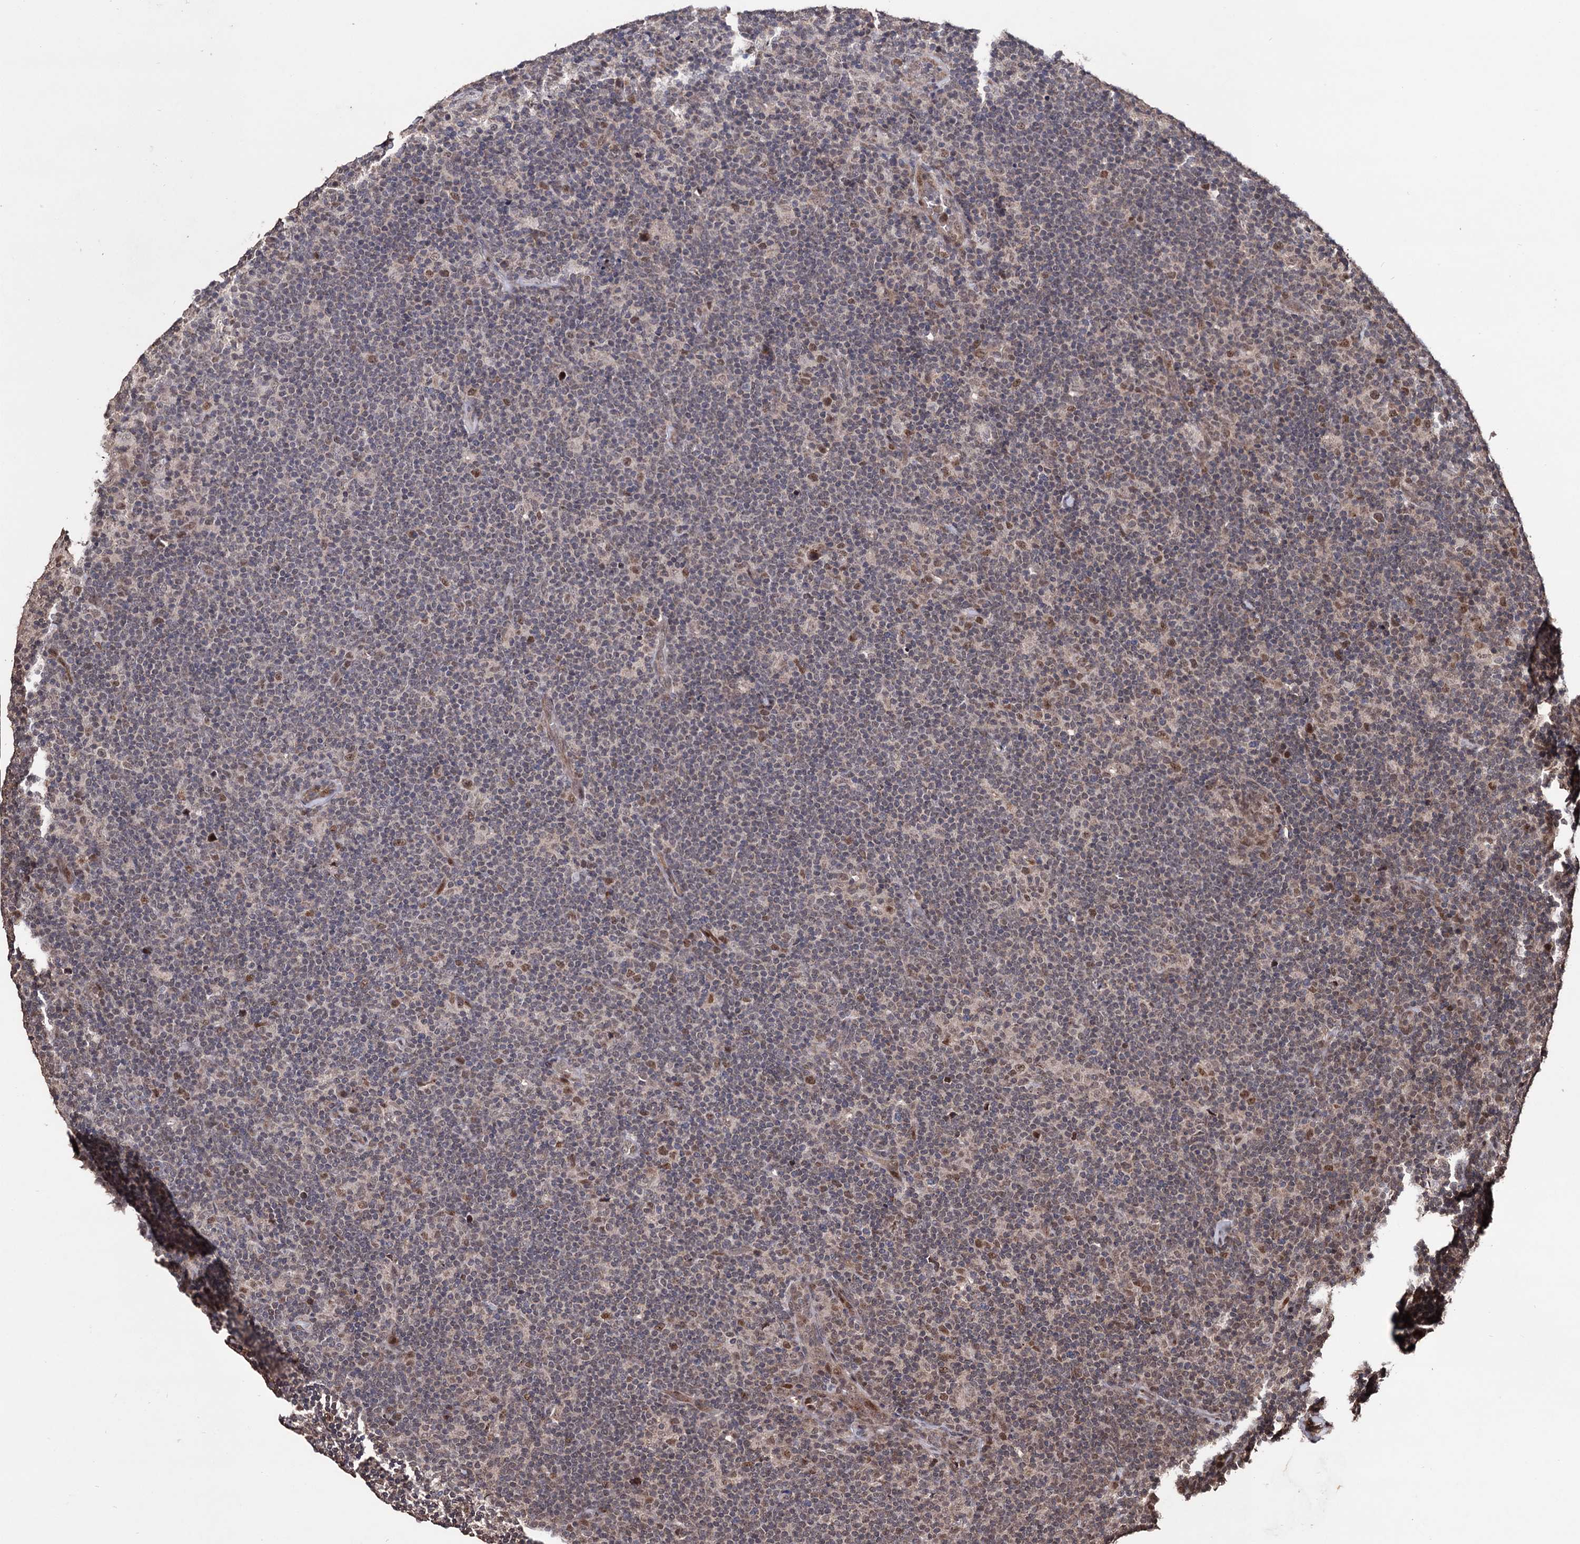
{"staining": {"intensity": "weak", "quantity": "<25%", "location": "nuclear"}, "tissue": "lymphoma", "cell_type": "Tumor cells", "image_type": "cancer", "snomed": [{"axis": "morphology", "description": "Hodgkin's disease, NOS"}, {"axis": "topography", "description": "Lymph node"}], "caption": "Immunohistochemistry (IHC) image of human Hodgkin's disease stained for a protein (brown), which displays no positivity in tumor cells.", "gene": "KLF5", "patient": {"sex": "female", "age": 57}}